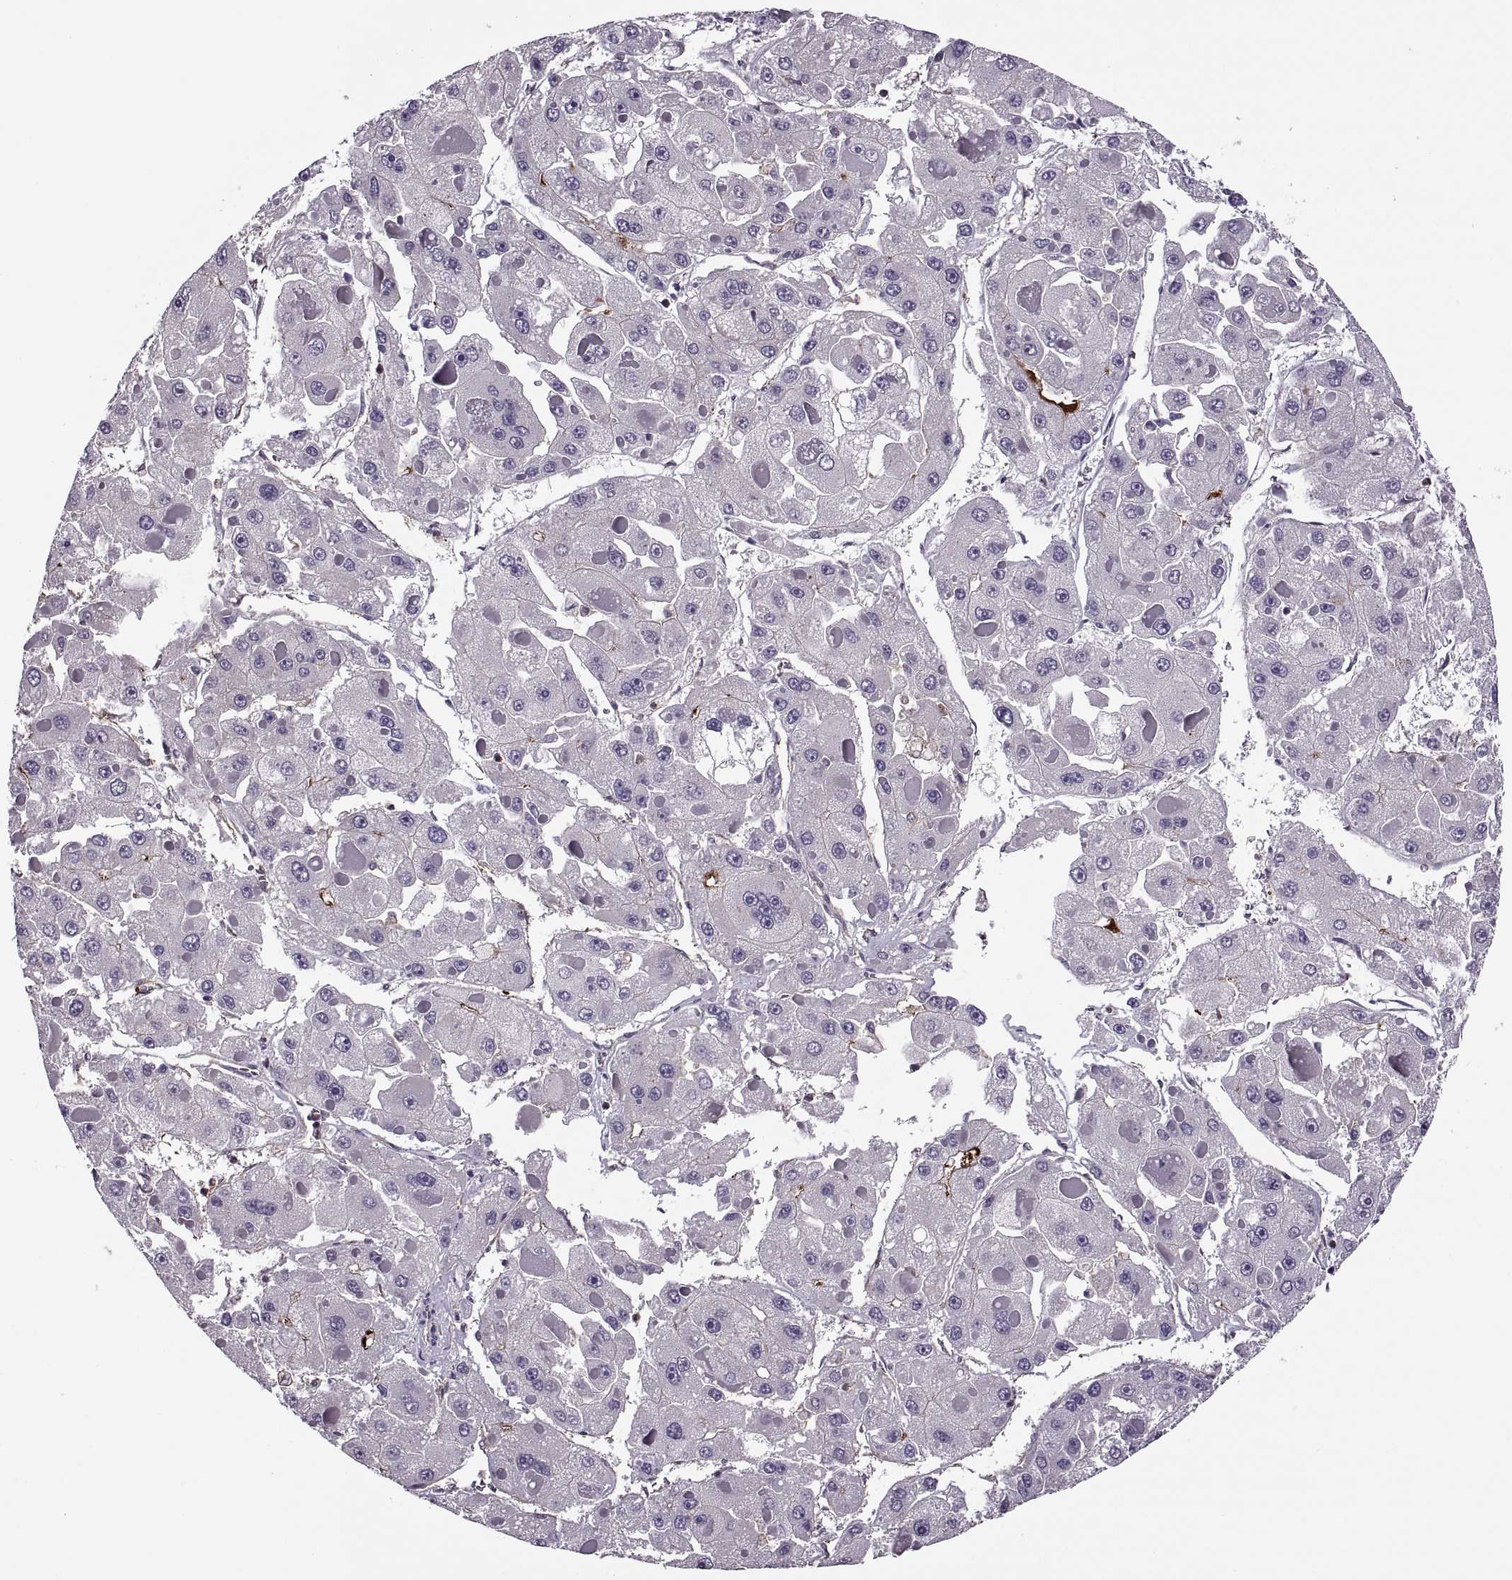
{"staining": {"intensity": "negative", "quantity": "none", "location": "none"}, "tissue": "liver cancer", "cell_type": "Tumor cells", "image_type": "cancer", "snomed": [{"axis": "morphology", "description": "Carcinoma, Hepatocellular, NOS"}, {"axis": "topography", "description": "Liver"}], "caption": "A photomicrograph of liver cancer stained for a protein shows no brown staining in tumor cells.", "gene": "SLC2A3", "patient": {"sex": "female", "age": 73}}